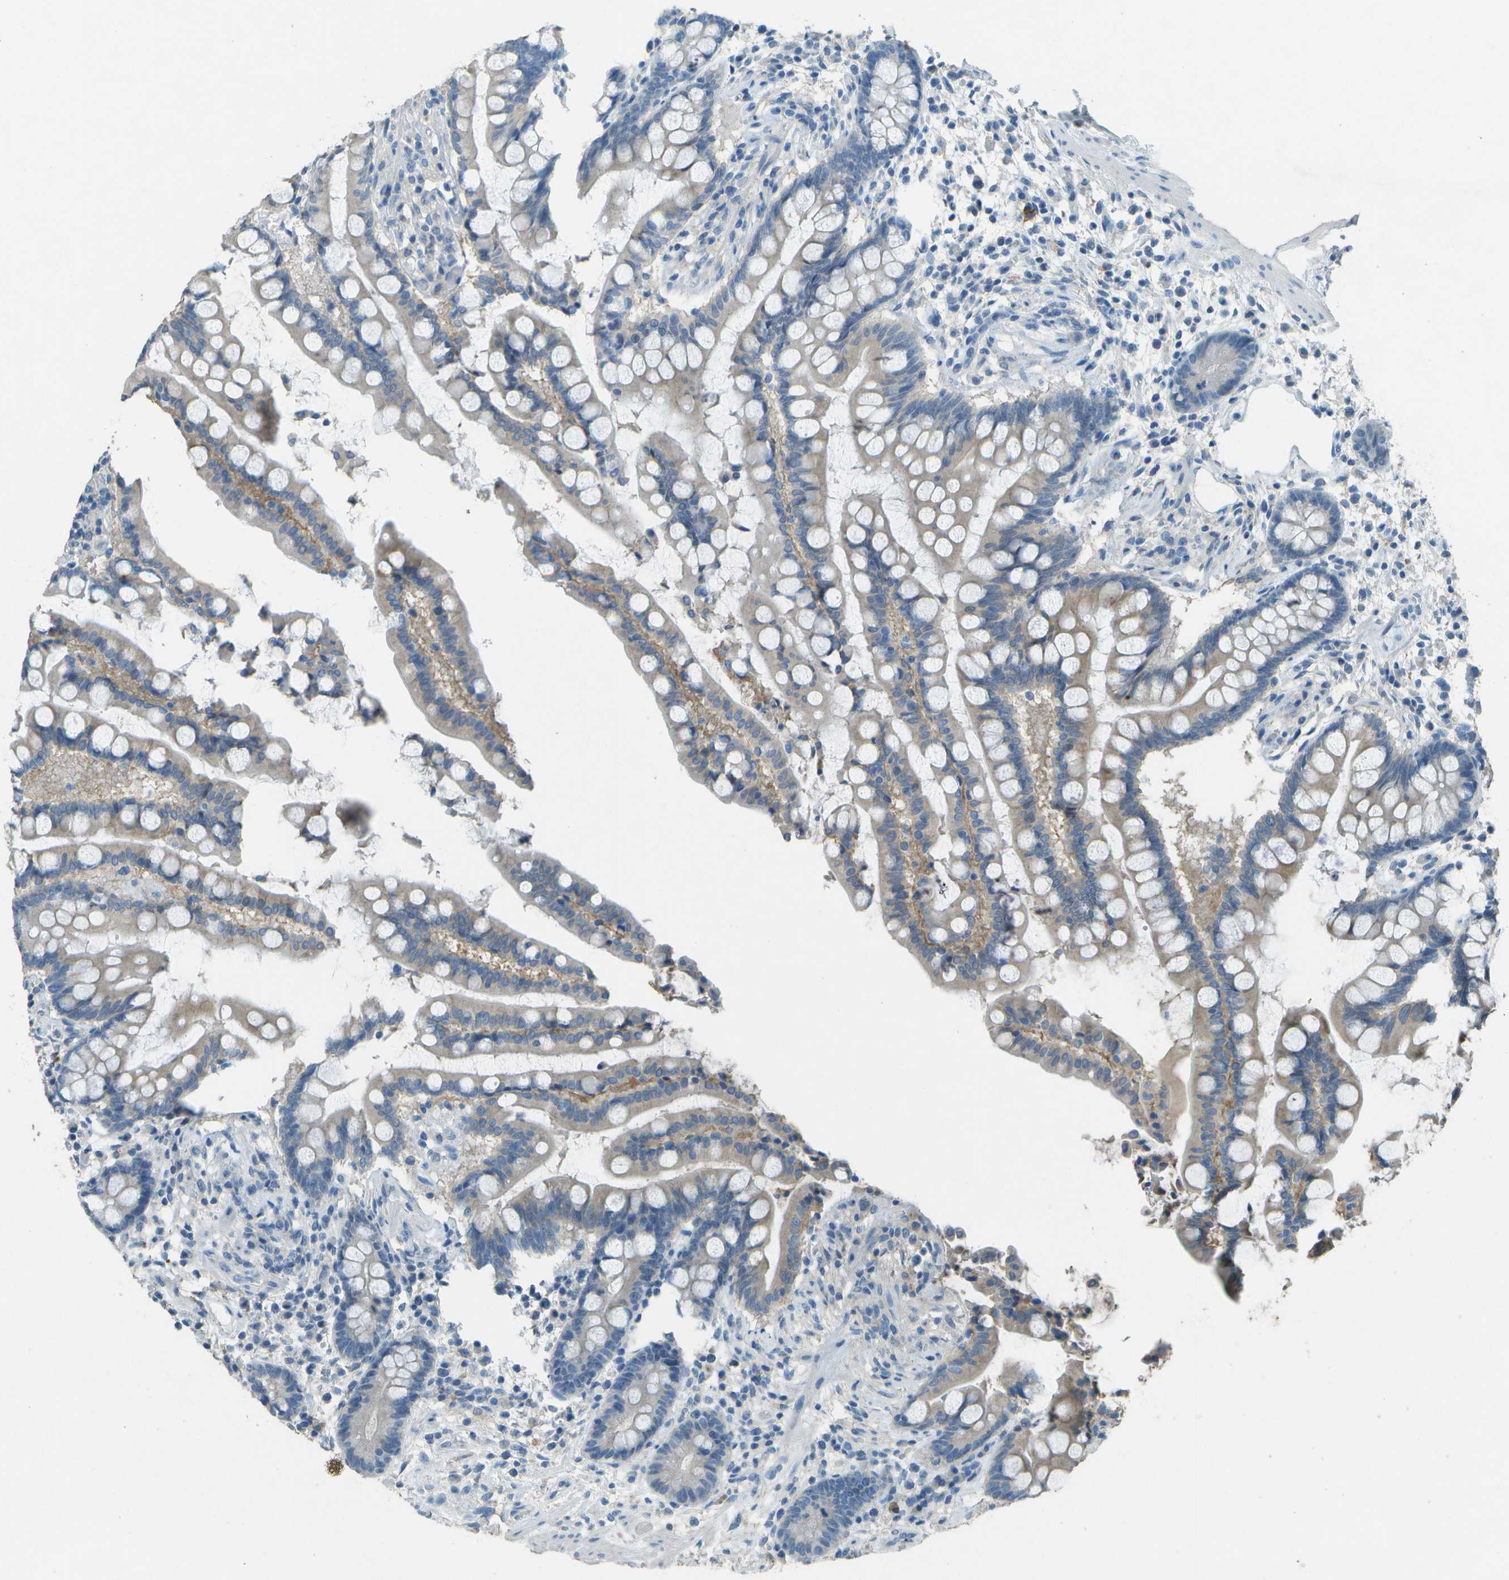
{"staining": {"intensity": "negative", "quantity": "none", "location": "none"}, "tissue": "colon", "cell_type": "Endothelial cells", "image_type": "normal", "snomed": [{"axis": "morphology", "description": "Normal tissue, NOS"}, {"axis": "topography", "description": "Colon"}], "caption": "Immunohistochemistry of unremarkable colon exhibits no staining in endothelial cells.", "gene": "LGI2", "patient": {"sex": "male", "age": 73}}